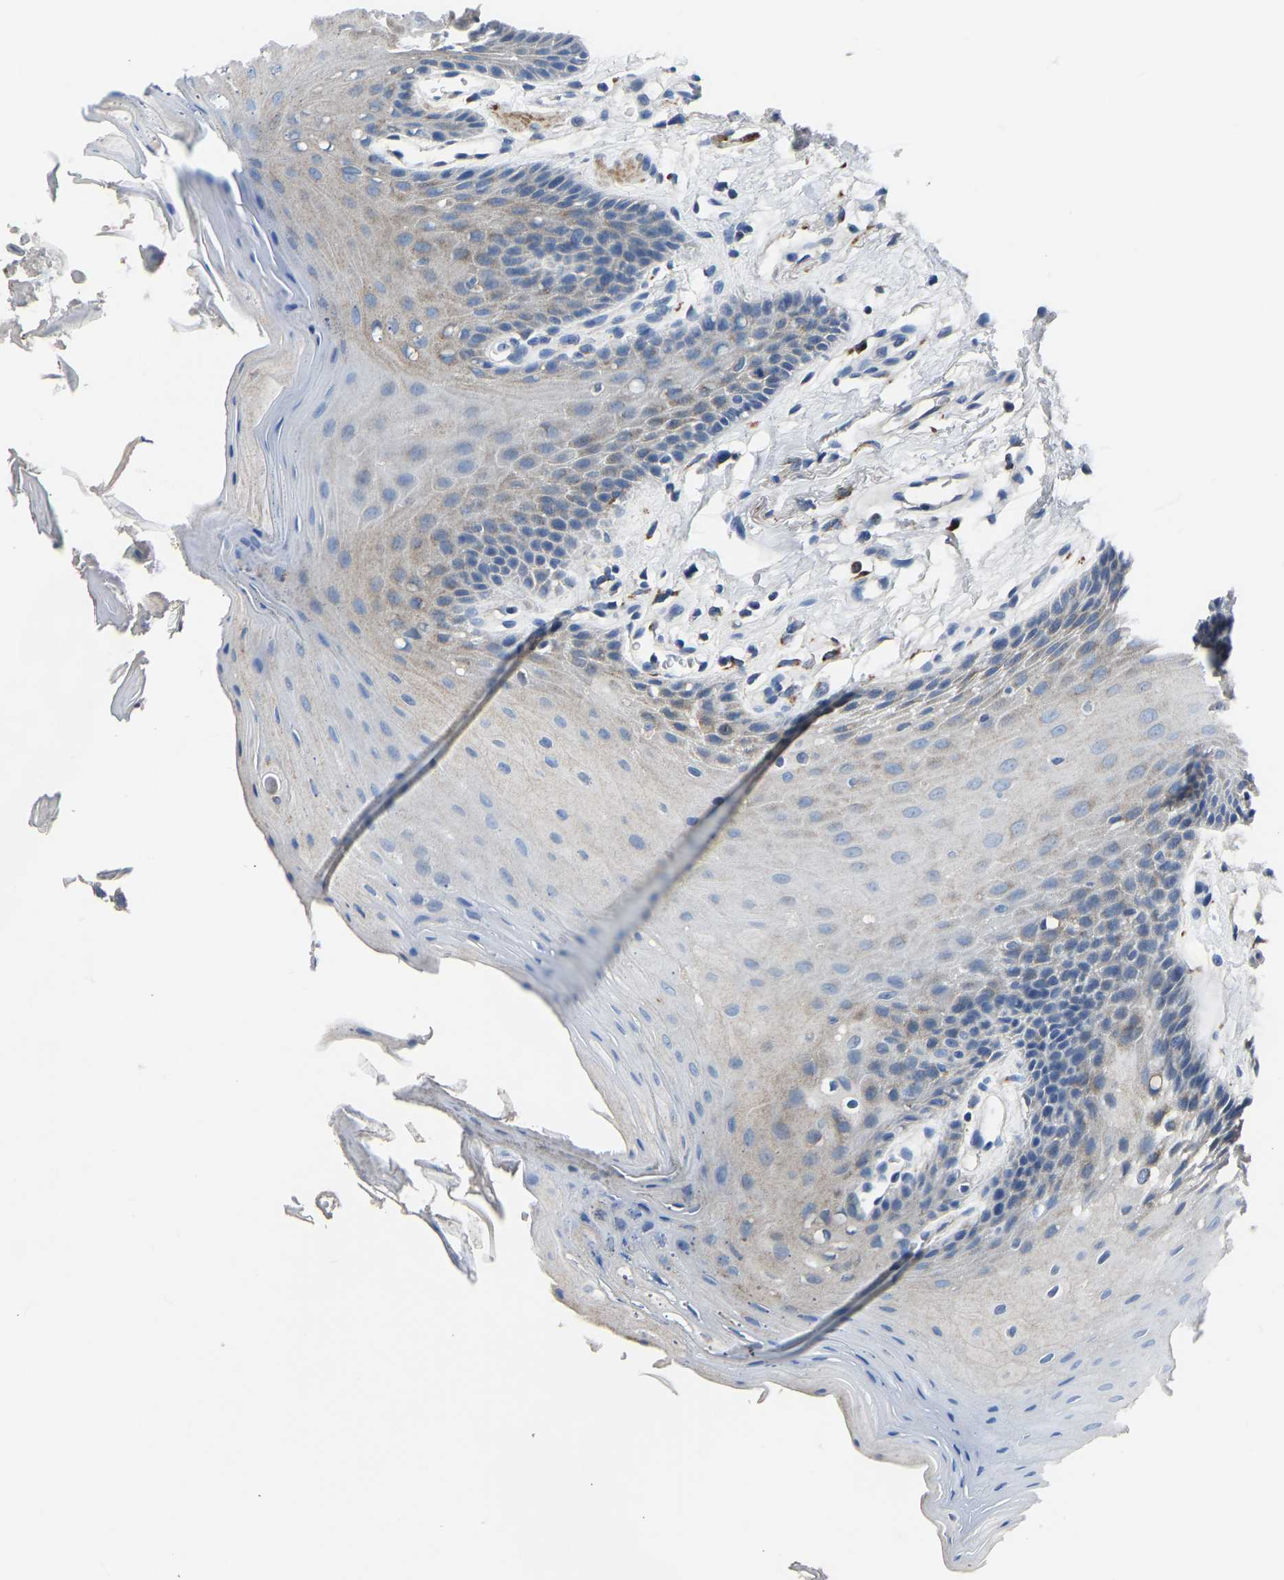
{"staining": {"intensity": "weak", "quantity": "<25%", "location": "cytoplasmic/membranous"}, "tissue": "oral mucosa", "cell_type": "Squamous epithelial cells", "image_type": "normal", "snomed": [{"axis": "morphology", "description": "Normal tissue, NOS"}, {"axis": "morphology", "description": "Squamous cell carcinoma, NOS"}, {"axis": "topography", "description": "Oral tissue"}, {"axis": "topography", "description": "Head-Neck"}], "caption": "This is a photomicrograph of immunohistochemistry (IHC) staining of benign oral mucosa, which shows no staining in squamous epithelial cells.", "gene": "ATP6V1E1", "patient": {"sex": "male", "age": 71}}